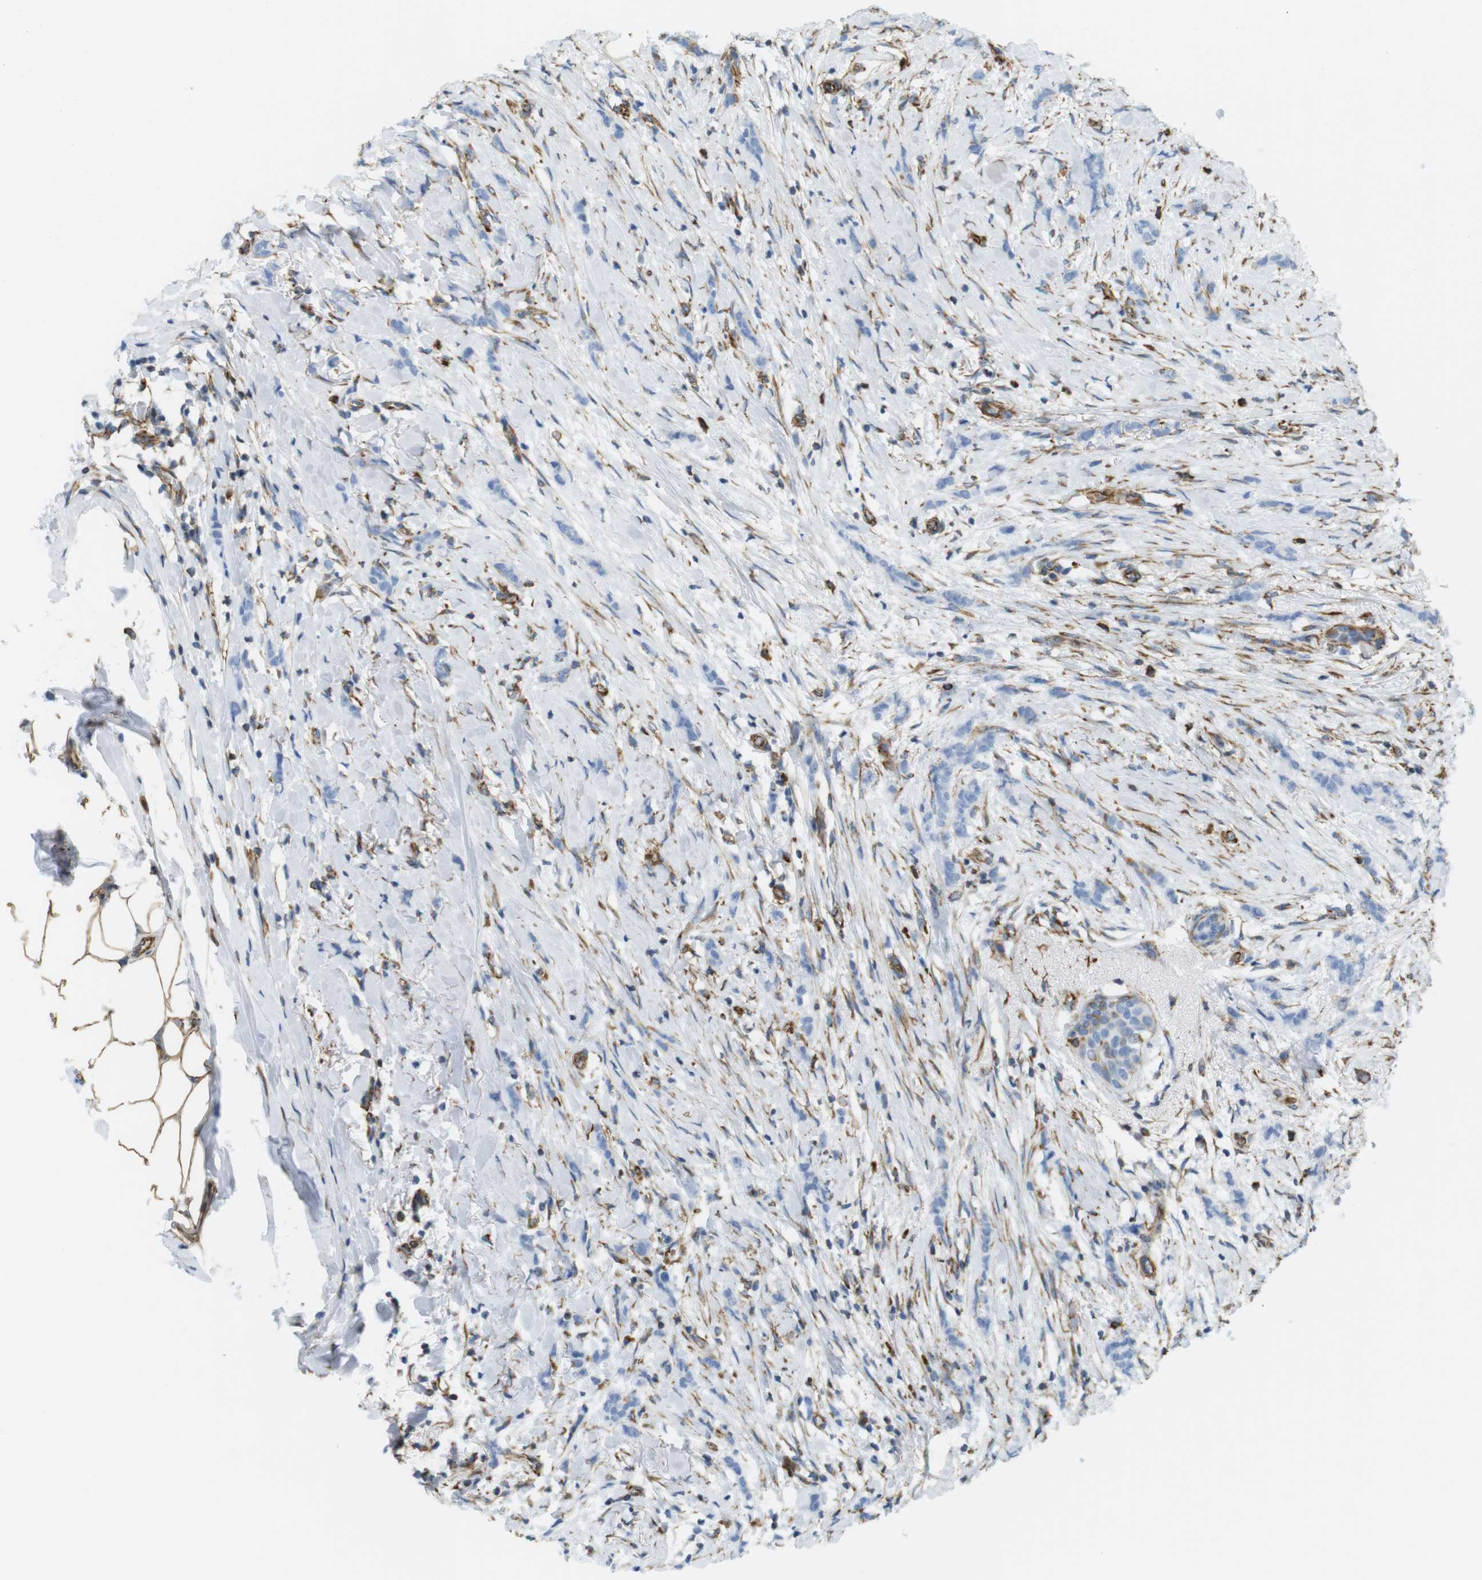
{"staining": {"intensity": "negative", "quantity": "none", "location": "none"}, "tissue": "breast cancer", "cell_type": "Tumor cells", "image_type": "cancer", "snomed": [{"axis": "morphology", "description": "Lobular carcinoma, in situ"}, {"axis": "morphology", "description": "Lobular carcinoma"}, {"axis": "topography", "description": "Breast"}], "caption": "Immunohistochemical staining of human breast cancer exhibits no significant staining in tumor cells.", "gene": "MS4A10", "patient": {"sex": "female", "age": 41}}